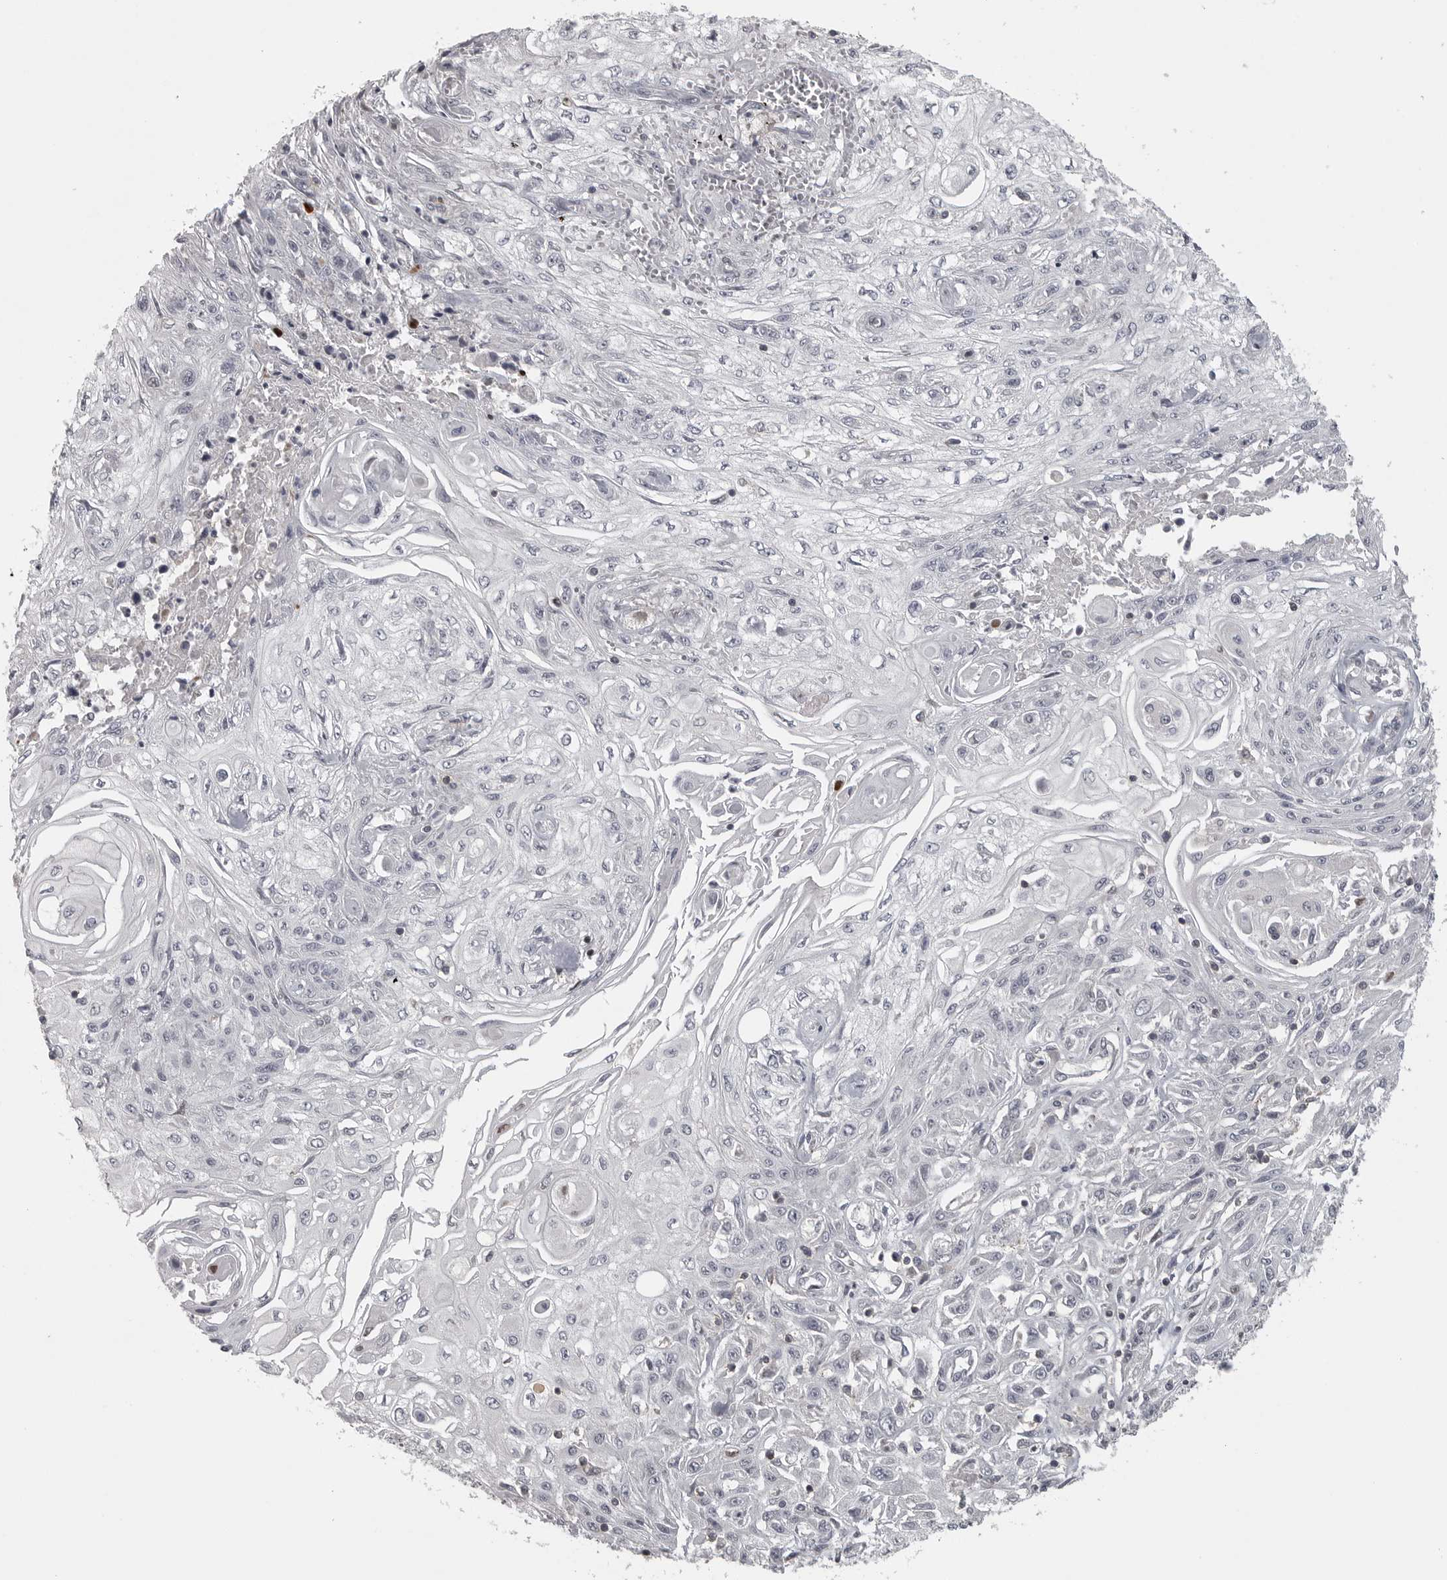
{"staining": {"intensity": "negative", "quantity": "none", "location": "none"}, "tissue": "skin cancer", "cell_type": "Tumor cells", "image_type": "cancer", "snomed": [{"axis": "morphology", "description": "Squamous cell carcinoma, NOS"}, {"axis": "morphology", "description": "Squamous cell carcinoma, metastatic, NOS"}, {"axis": "topography", "description": "Skin"}, {"axis": "topography", "description": "Lymph node"}], "caption": "Immunohistochemistry (IHC) micrograph of neoplastic tissue: human skin squamous cell carcinoma stained with DAB (3,3'-diaminobenzidine) reveals no significant protein expression in tumor cells.", "gene": "UROD", "patient": {"sex": "male", "age": 75}}